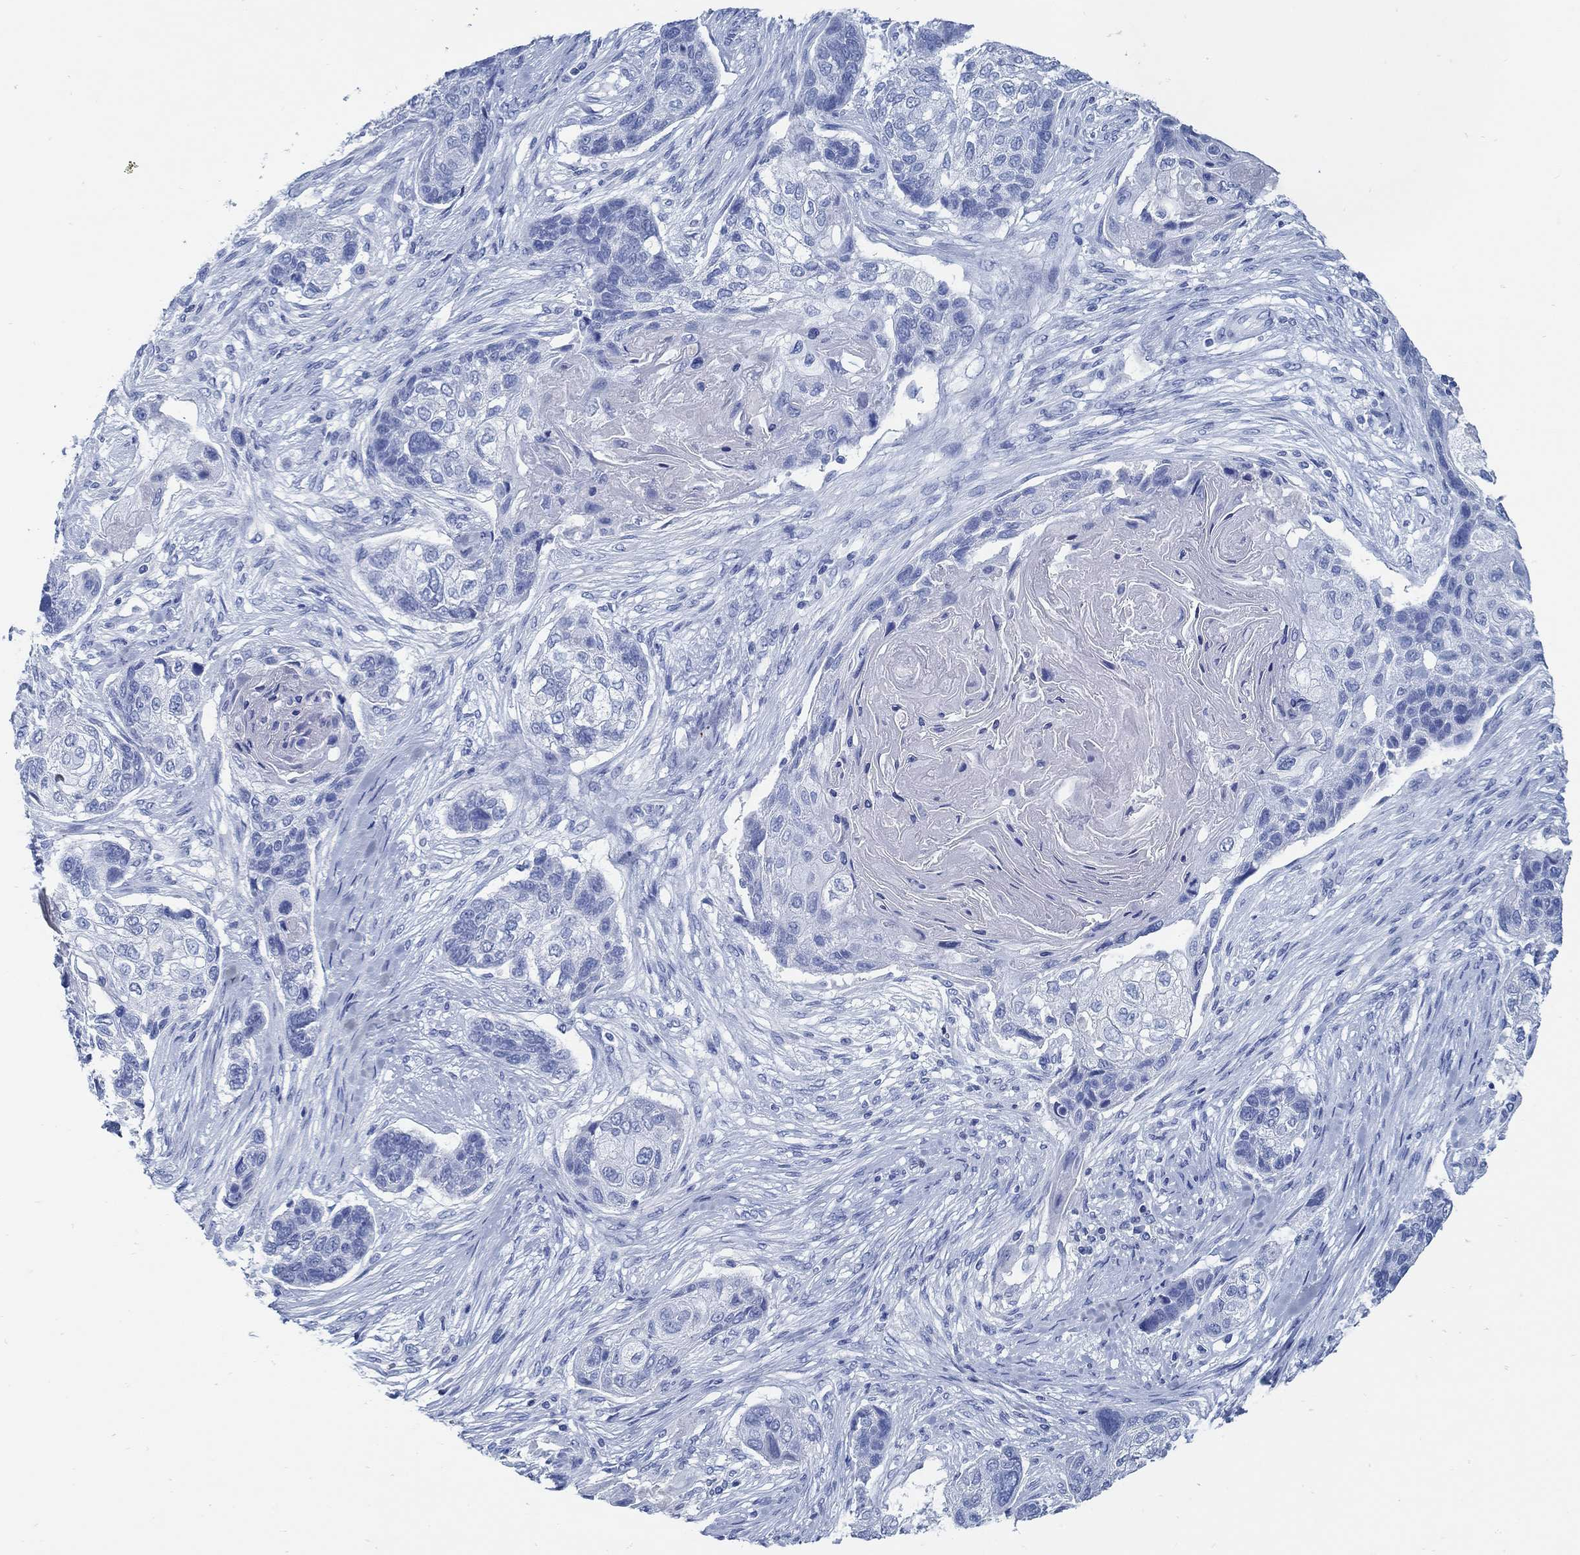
{"staining": {"intensity": "negative", "quantity": "none", "location": "none"}, "tissue": "lung cancer", "cell_type": "Tumor cells", "image_type": "cancer", "snomed": [{"axis": "morphology", "description": "Normal tissue, NOS"}, {"axis": "morphology", "description": "Squamous cell carcinoma, NOS"}, {"axis": "topography", "description": "Bronchus"}, {"axis": "topography", "description": "Lung"}], "caption": "A micrograph of lung squamous cell carcinoma stained for a protein shows no brown staining in tumor cells. (IHC, brightfield microscopy, high magnification).", "gene": "SLC45A1", "patient": {"sex": "male", "age": 69}}